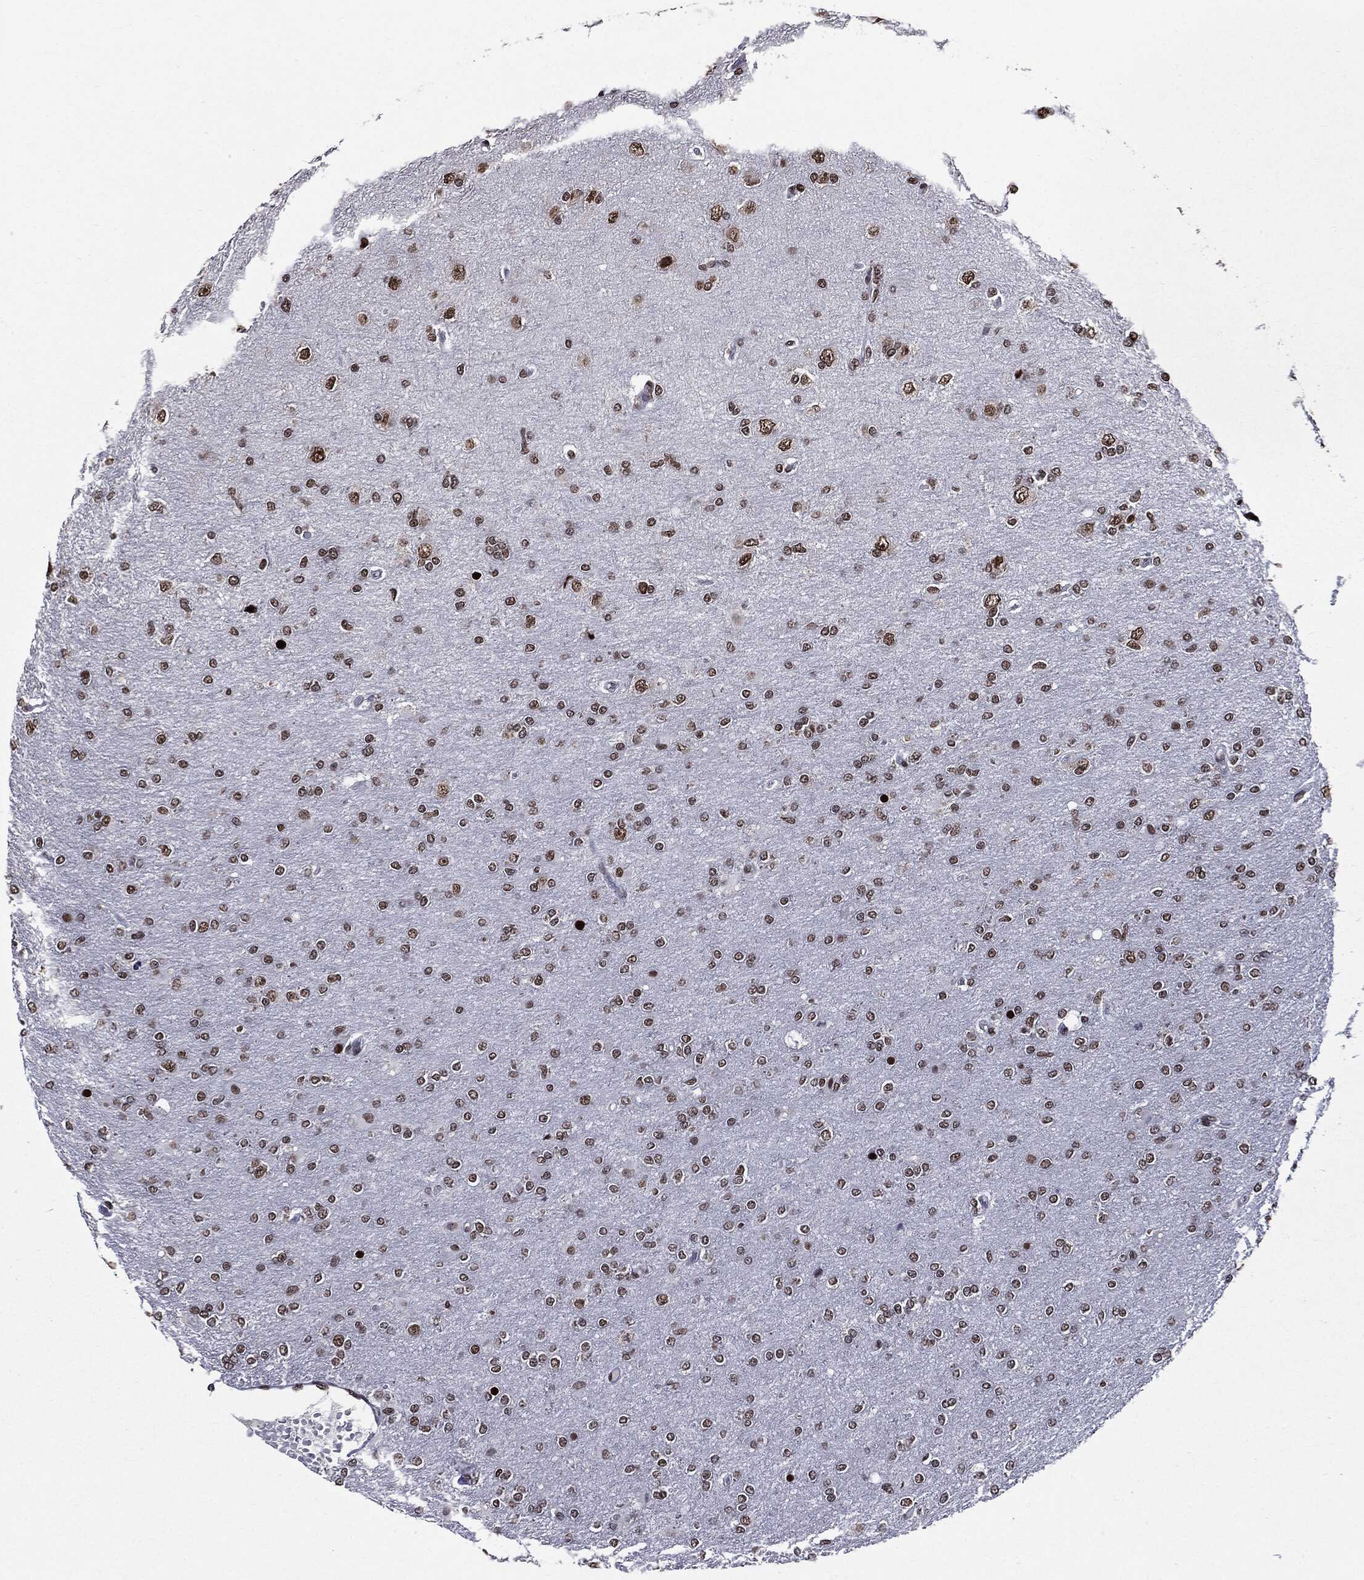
{"staining": {"intensity": "moderate", "quantity": ">75%", "location": "nuclear"}, "tissue": "glioma", "cell_type": "Tumor cells", "image_type": "cancer", "snomed": [{"axis": "morphology", "description": "Glioma, malignant, High grade"}, {"axis": "topography", "description": "Cerebral cortex"}], "caption": "An immunohistochemistry histopathology image of tumor tissue is shown. Protein staining in brown labels moderate nuclear positivity in malignant glioma (high-grade) within tumor cells. (IHC, brightfield microscopy, high magnification).", "gene": "ZFP91", "patient": {"sex": "male", "age": 70}}